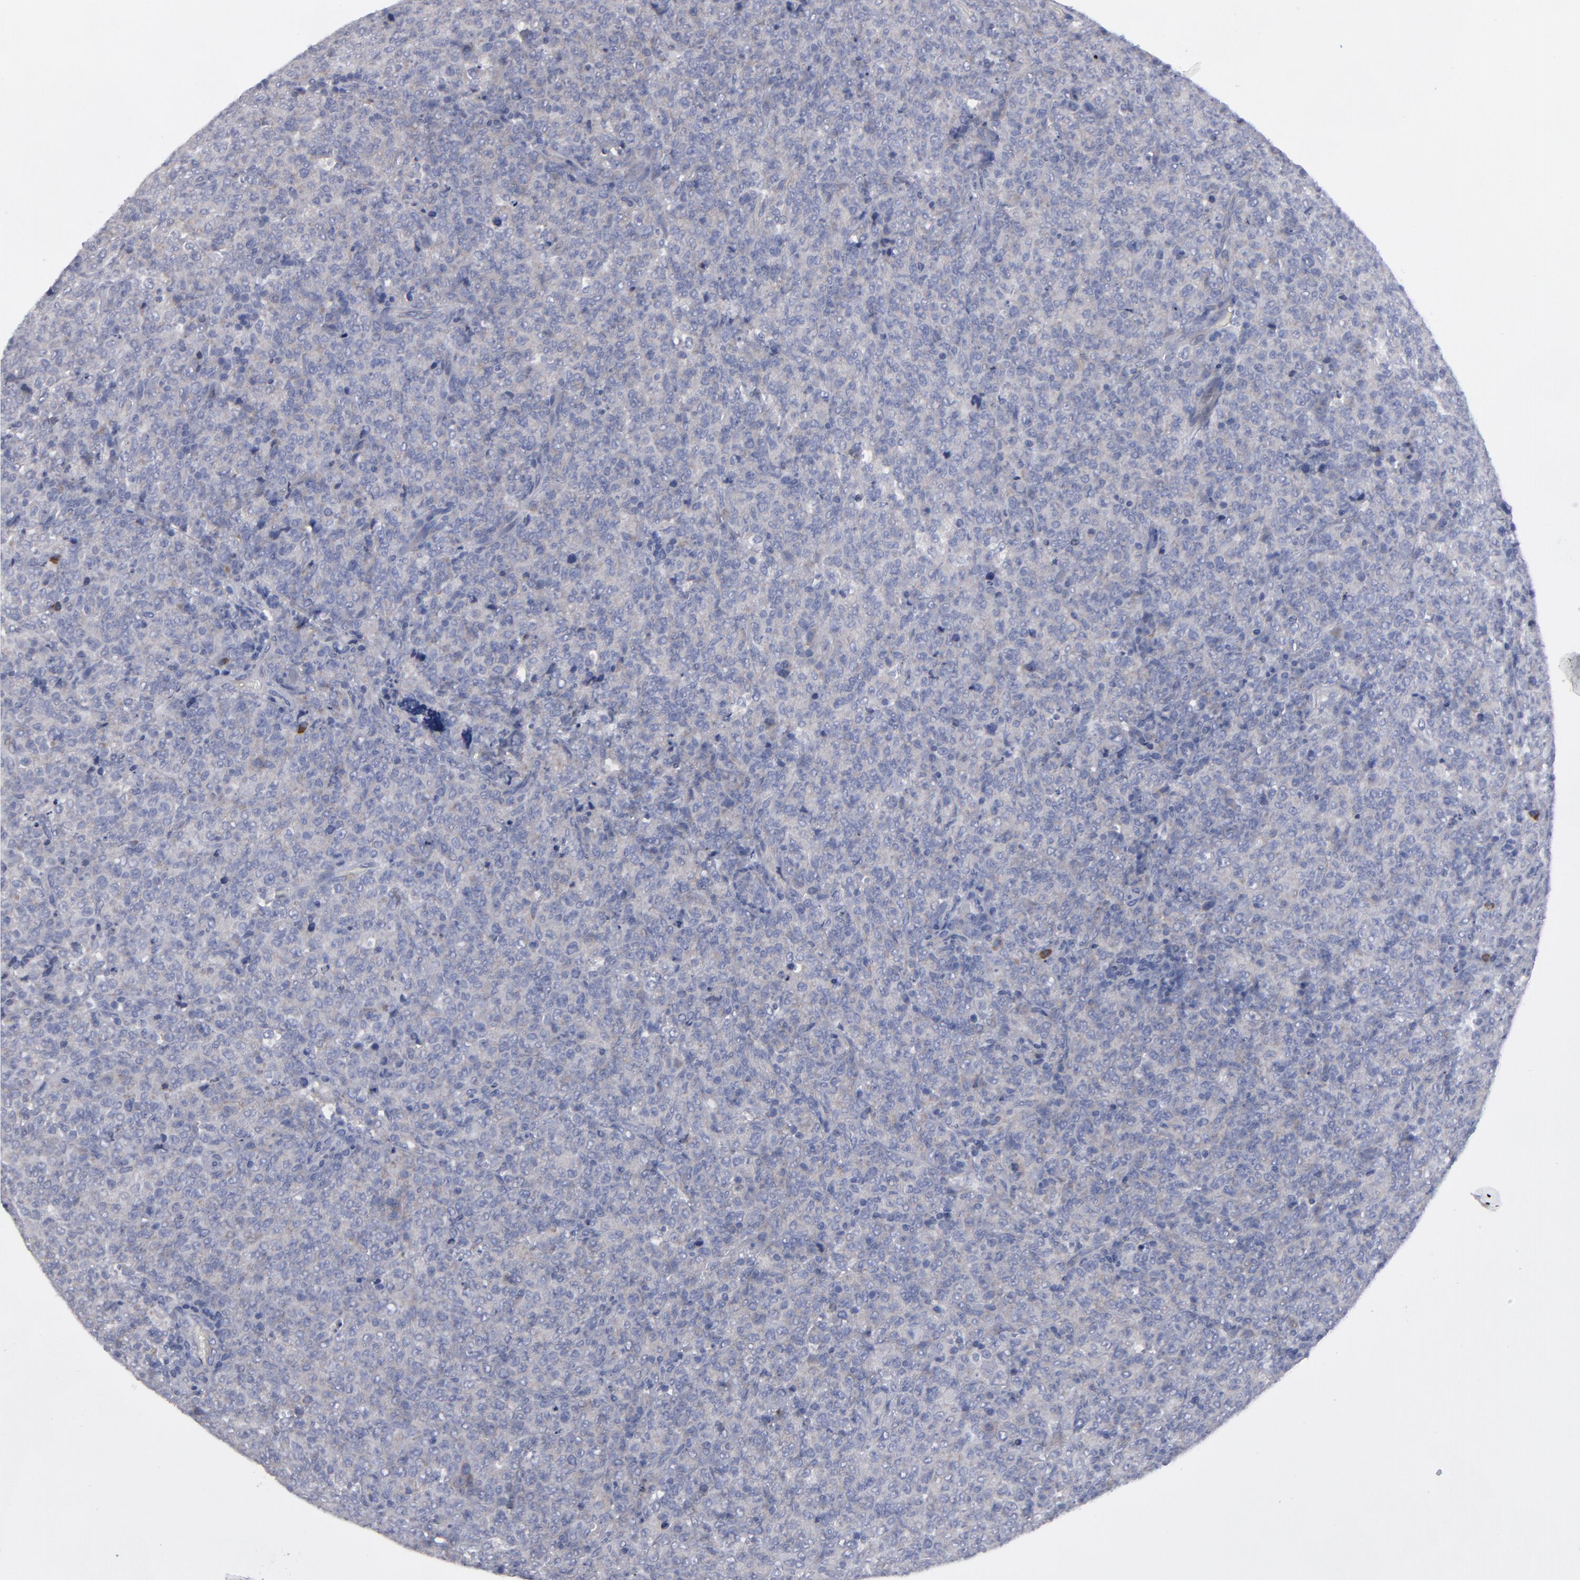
{"staining": {"intensity": "negative", "quantity": "none", "location": "none"}, "tissue": "lymphoma", "cell_type": "Tumor cells", "image_type": "cancer", "snomed": [{"axis": "morphology", "description": "Malignant lymphoma, non-Hodgkin's type, High grade"}, {"axis": "topography", "description": "Tonsil"}], "caption": "Immunohistochemistry (IHC) micrograph of neoplastic tissue: human lymphoma stained with DAB exhibits no significant protein positivity in tumor cells.", "gene": "CCDC80", "patient": {"sex": "female", "age": 36}}